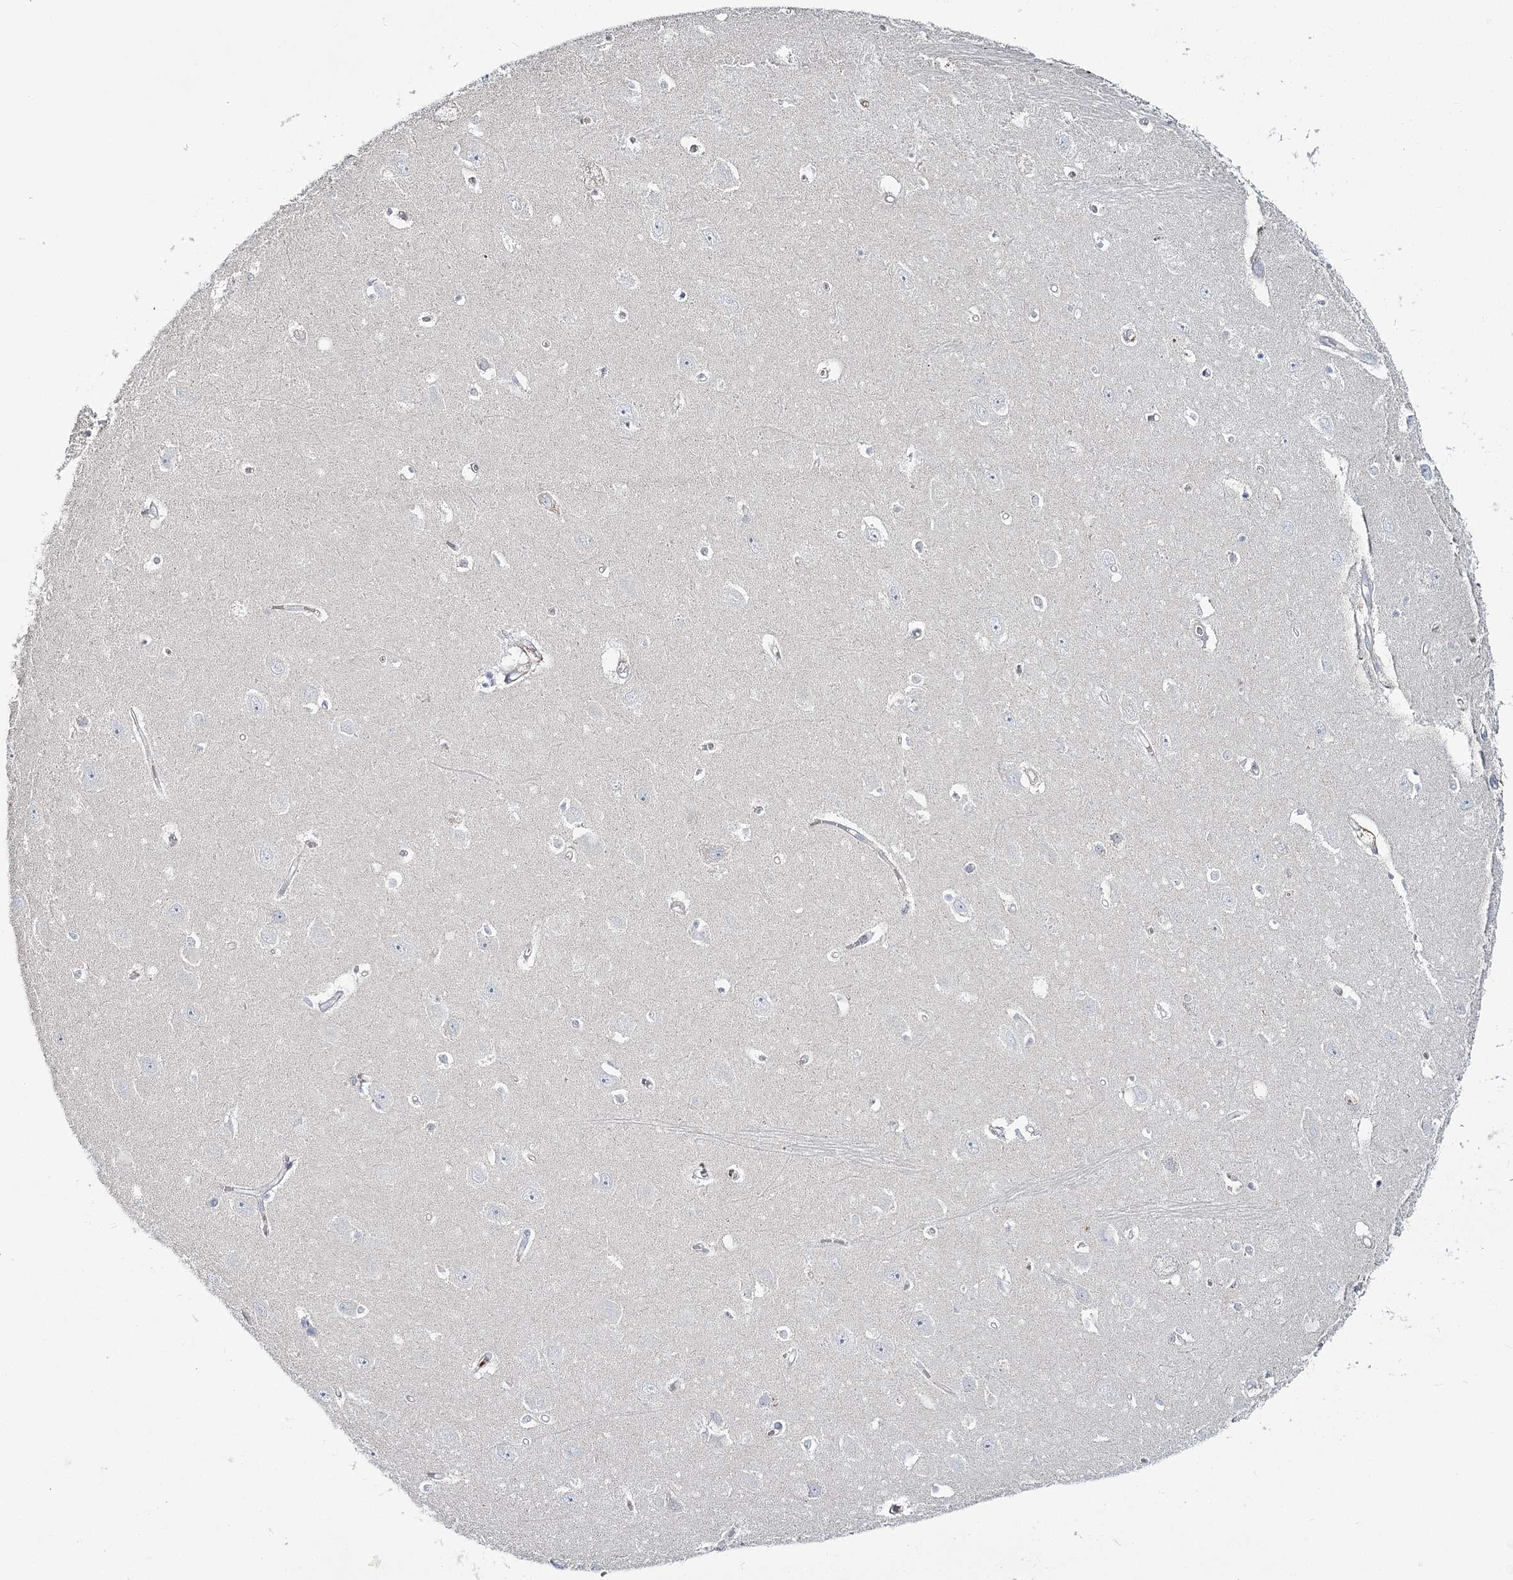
{"staining": {"intensity": "negative", "quantity": "none", "location": "none"}, "tissue": "hippocampus", "cell_type": "Glial cells", "image_type": "normal", "snomed": [{"axis": "morphology", "description": "Normal tissue, NOS"}, {"axis": "topography", "description": "Hippocampus"}], "caption": "Immunohistochemistry (IHC) of normal hippocampus shows no positivity in glial cells. (Stains: DAB IHC with hematoxylin counter stain, Microscopy: brightfield microscopy at high magnification).", "gene": "ATP11B", "patient": {"sex": "female", "age": 64}}